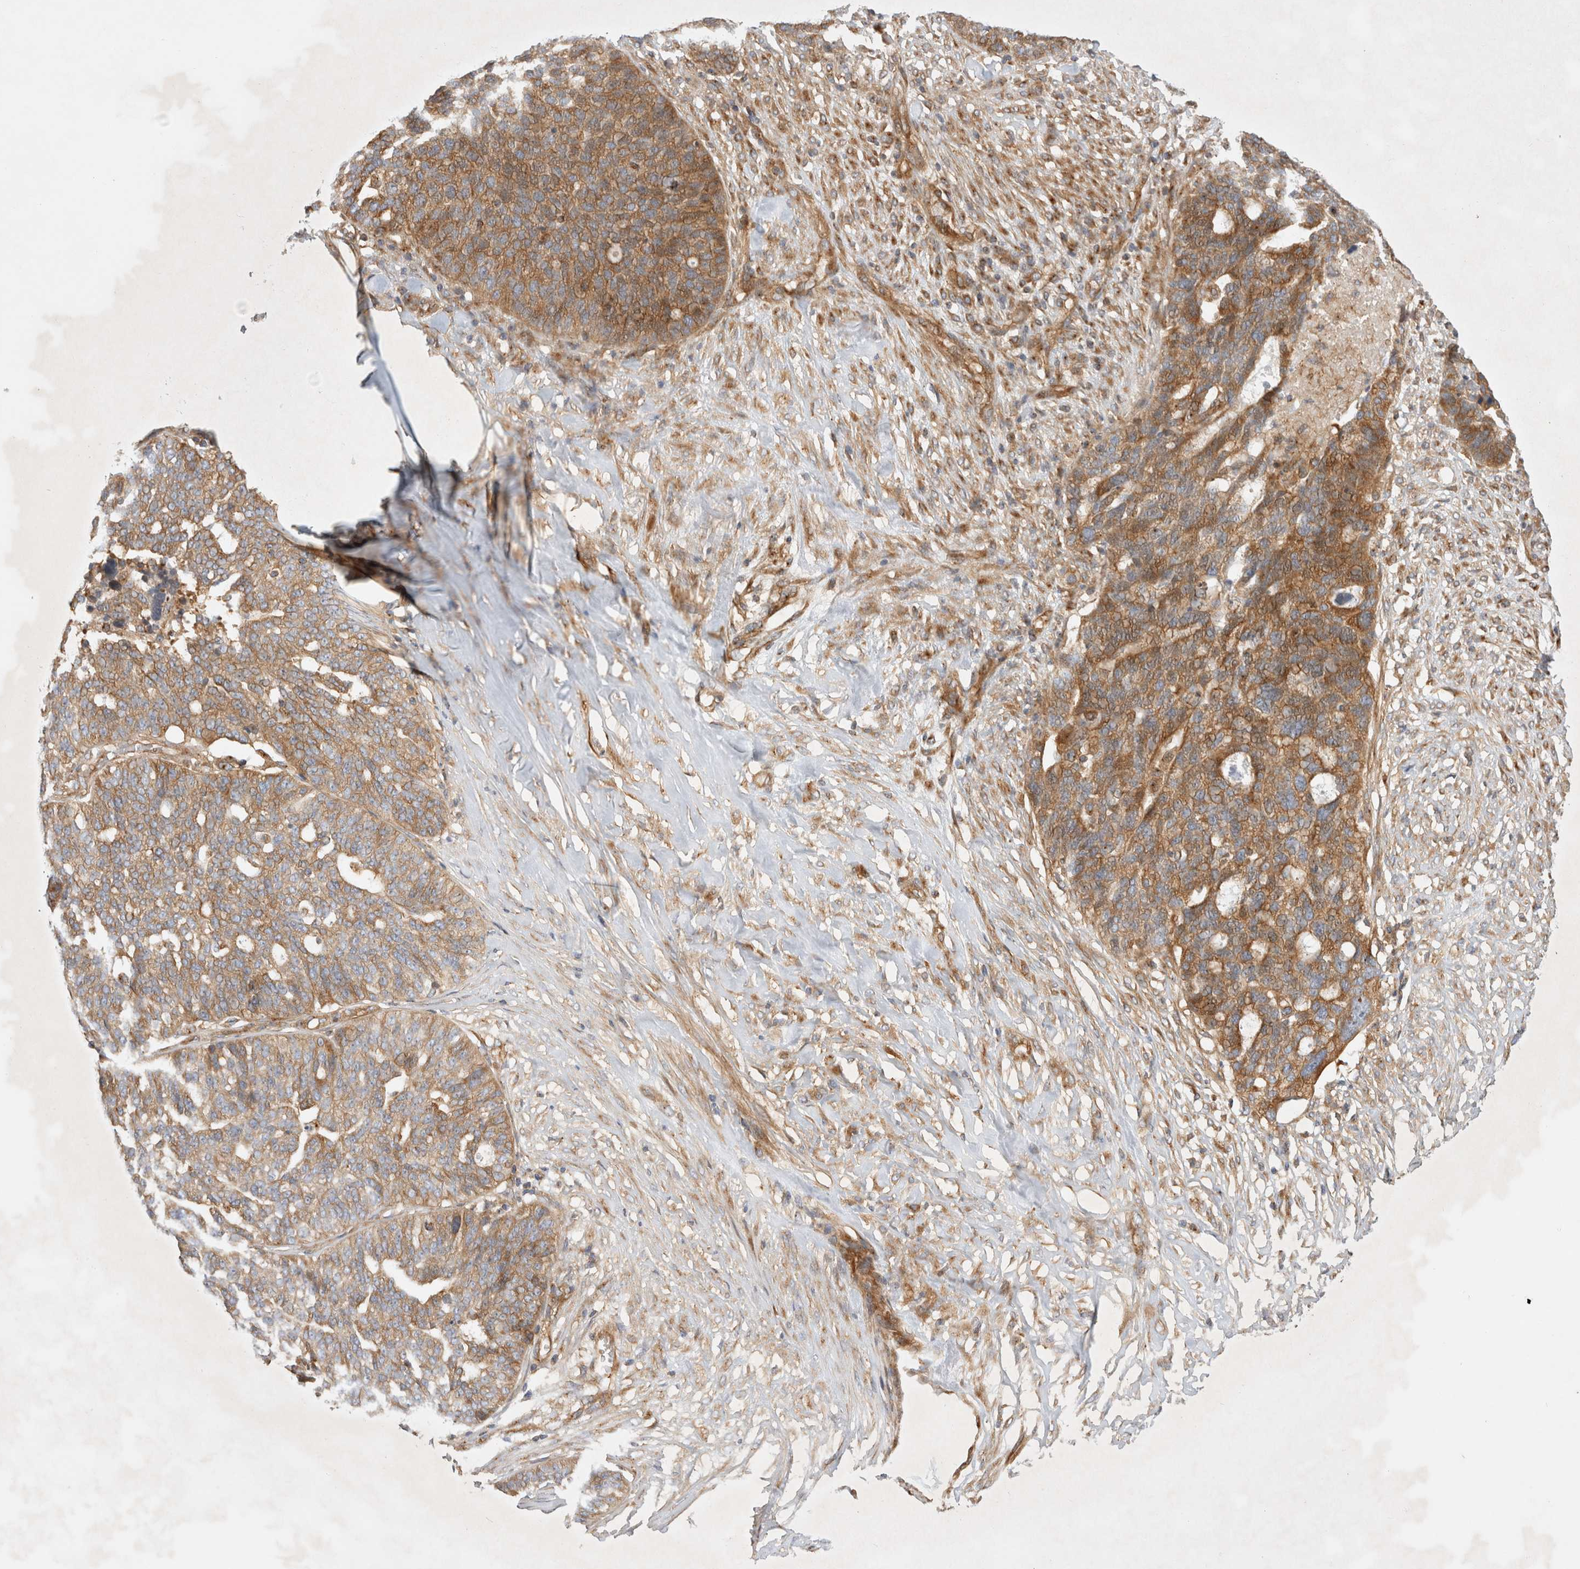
{"staining": {"intensity": "moderate", "quantity": ">75%", "location": "cytoplasmic/membranous"}, "tissue": "ovarian cancer", "cell_type": "Tumor cells", "image_type": "cancer", "snomed": [{"axis": "morphology", "description": "Cystadenocarcinoma, serous, NOS"}, {"axis": "topography", "description": "Ovary"}], "caption": "Immunohistochemistry (IHC) (DAB (3,3'-diaminobenzidine)) staining of ovarian cancer shows moderate cytoplasmic/membranous protein expression in about >75% of tumor cells.", "gene": "GPR150", "patient": {"sex": "female", "age": 59}}